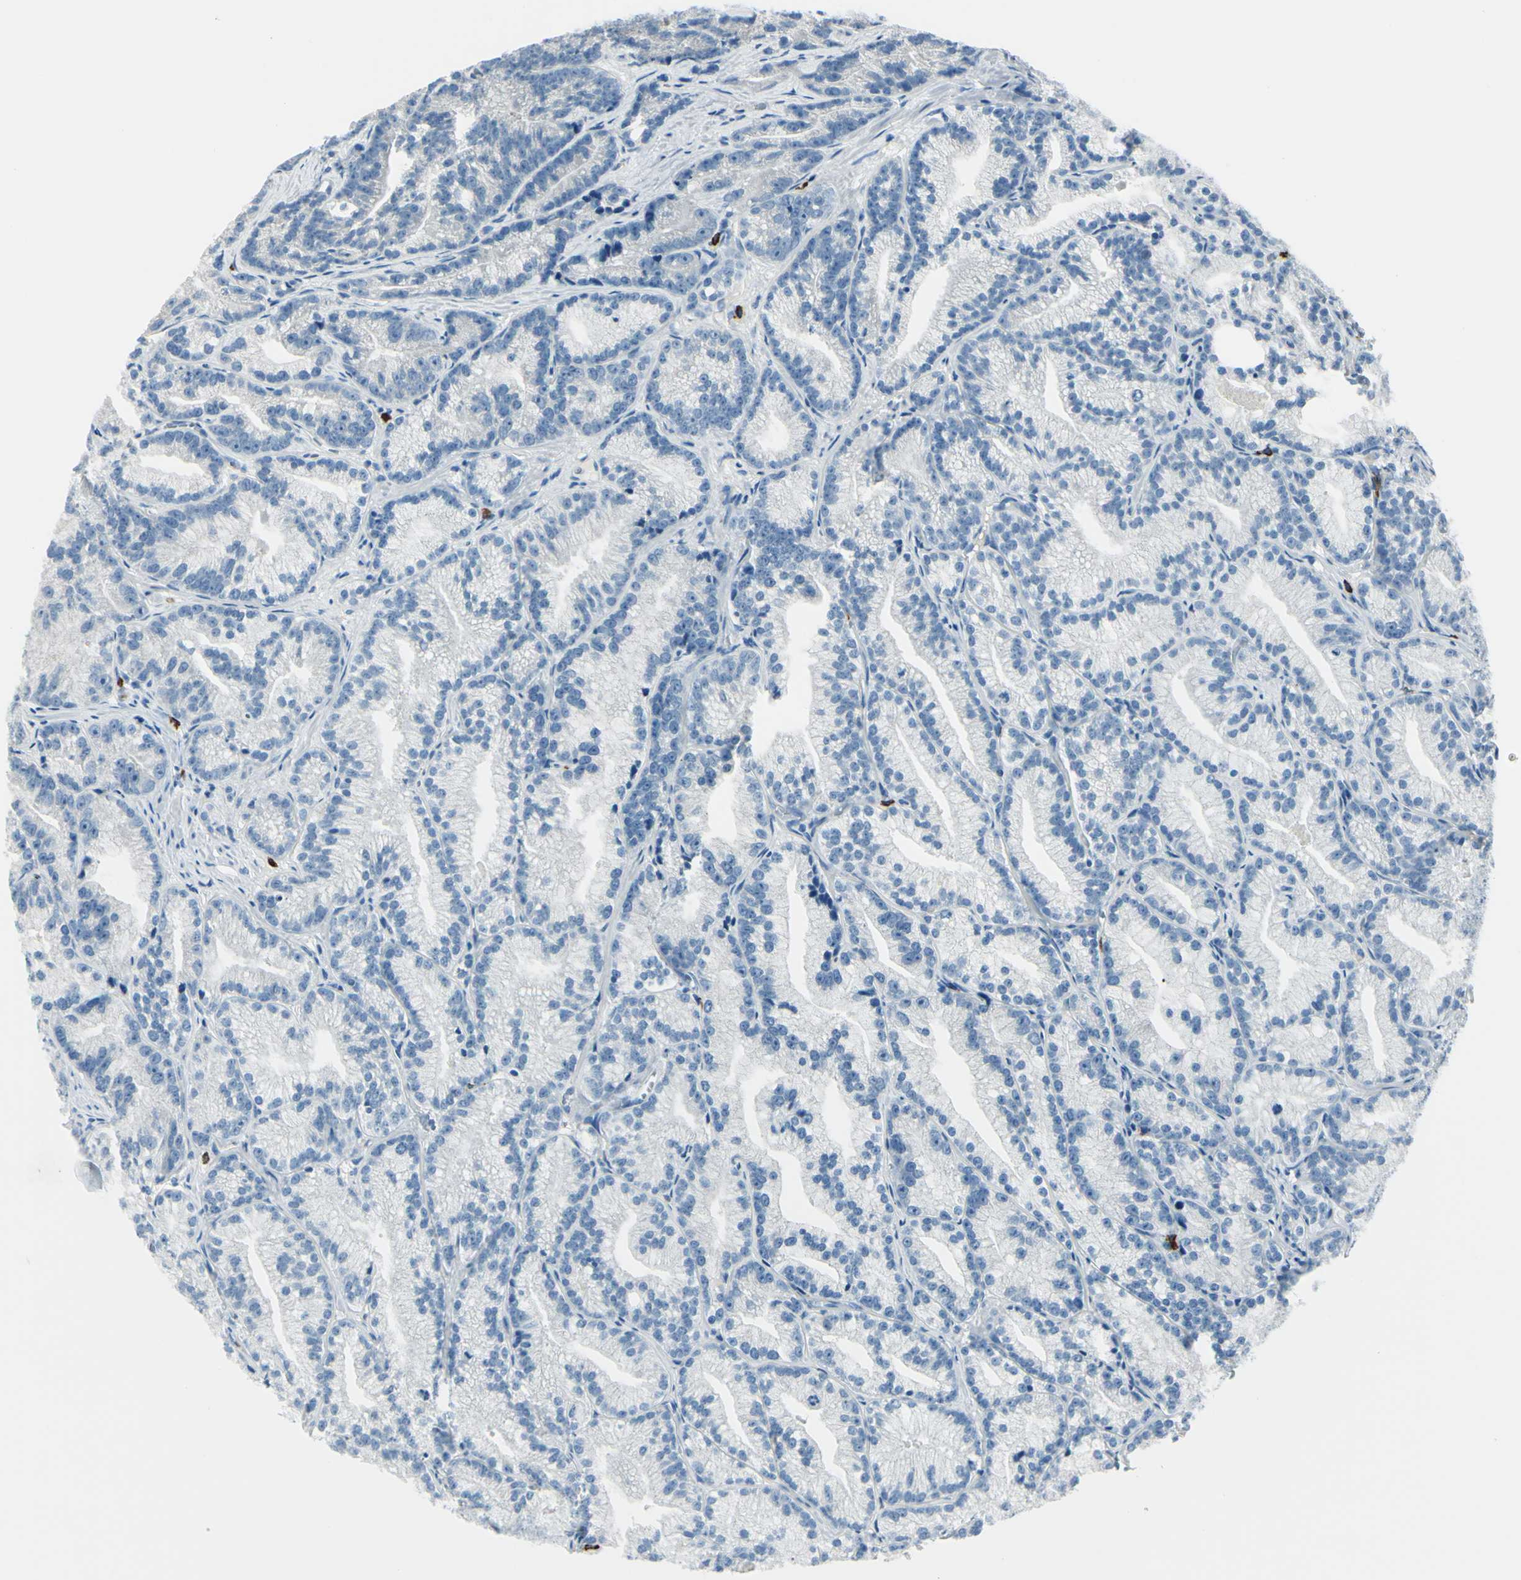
{"staining": {"intensity": "negative", "quantity": "none", "location": "none"}, "tissue": "prostate cancer", "cell_type": "Tumor cells", "image_type": "cancer", "snomed": [{"axis": "morphology", "description": "Adenocarcinoma, Low grade"}, {"axis": "topography", "description": "Prostate"}], "caption": "The histopathology image reveals no staining of tumor cells in prostate cancer (low-grade adenocarcinoma). Brightfield microscopy of immunohistochemistry (IHC) stained with DAB (3,3'-diaminobenzidine) (brown) and hematoxylin (blue), captured at high magnification.", "gene": "DLG4", "patient": {"sex": "male", "age": 89}}